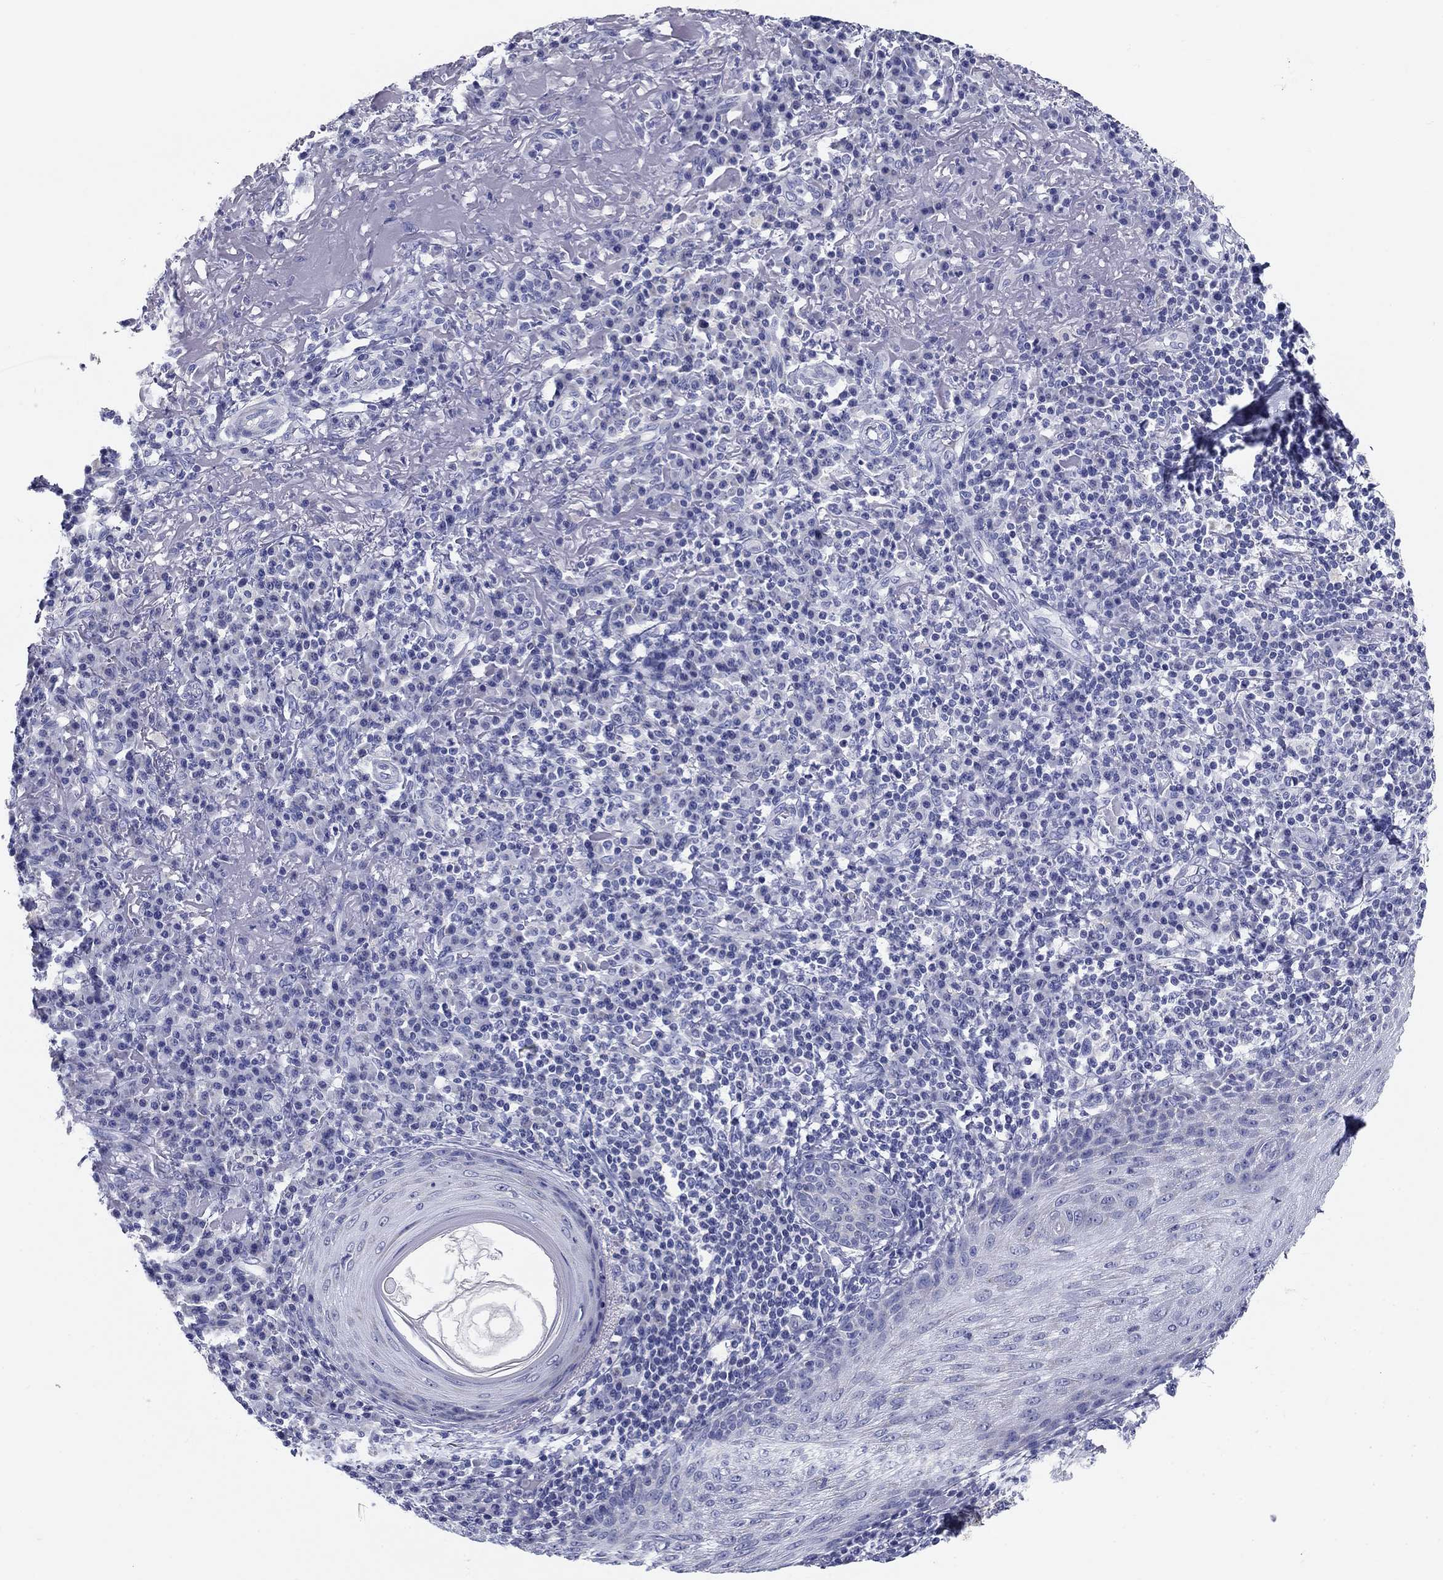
{"staining": {"intensity": "negative", "quantity": "none", "location": "none"}, "tissue": "skin cancer", "cell_type": "Tumor cells", "image_type": "cancer", "snomed": [{"axis": "morphology", "description": "Squamous cell carcinoma, NOS"}, {"axis": "topography", "description": "Skin"}], "caption": "An immunohistochemistry (IHC) photomicrograph of skin squamous cell carcinoma is shown. There is no staining in tumor cells of skin squamous cell carcinoma. (Immunohistochemistry (ihc), brightfield microscopy, high magnification).", "gene": "UPB1", "patient": {"sex": "male", "age": 92}}